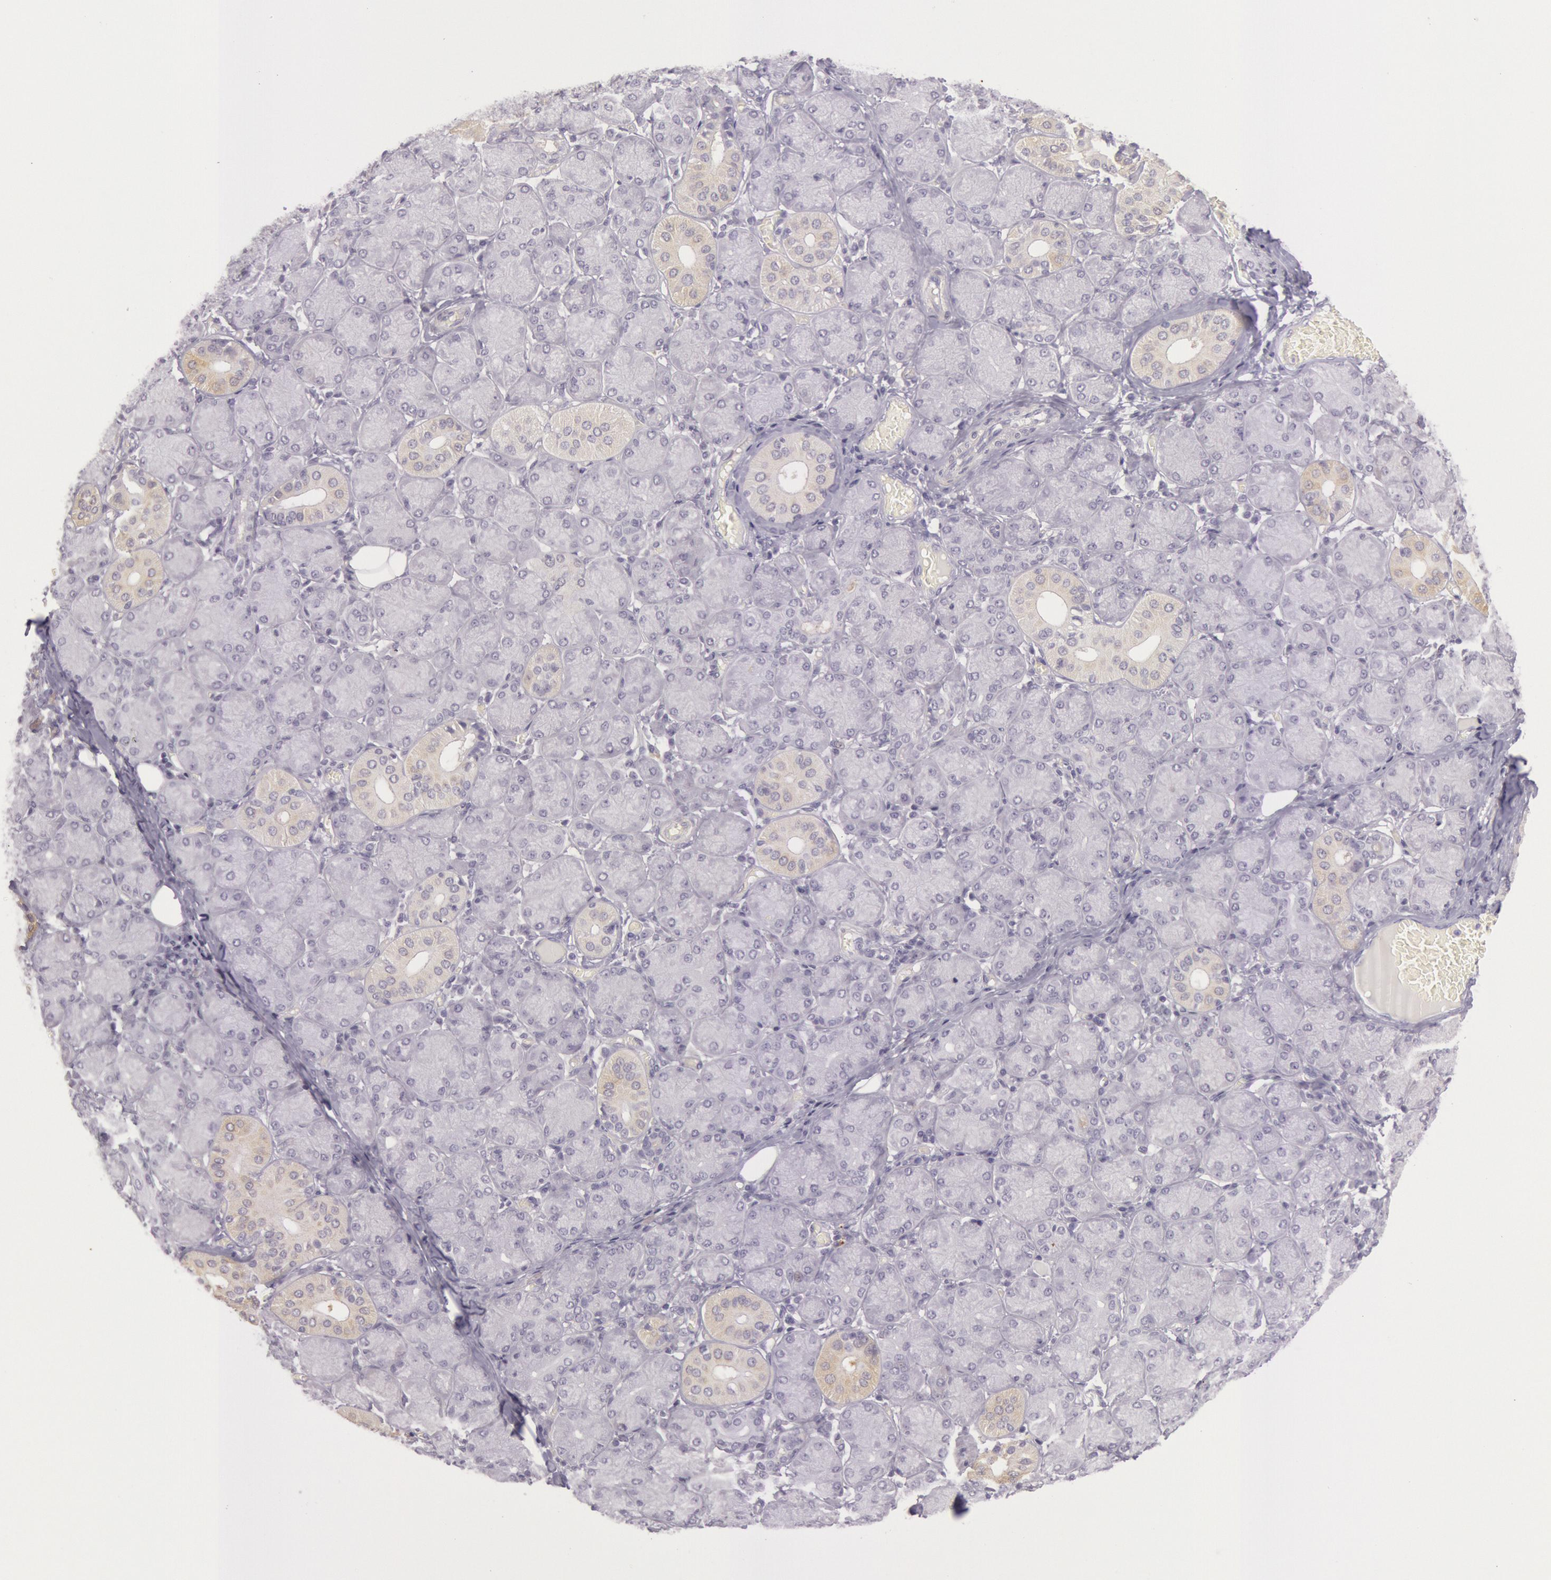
{"staining": {"intensity": "weak", "quantity": "<25%", "location": "cytoplasmic/membranous"}, "tissue": "salivary gland", "cell_type": "Glandular cells", "image_type": "normal", "snomed": [{"axis": "morphology", "description": "Normal tissue, NOS"}, {"axis": "topography", "description": "Salivary gland"}], "caption": "Glandular cells are negative for protein expression in benign human salivary gland. (Immunohistochemistry, brightfield microscopy, high magnification).", "gene": "CKB", "patient": {"sex": "female", "age": 24}}